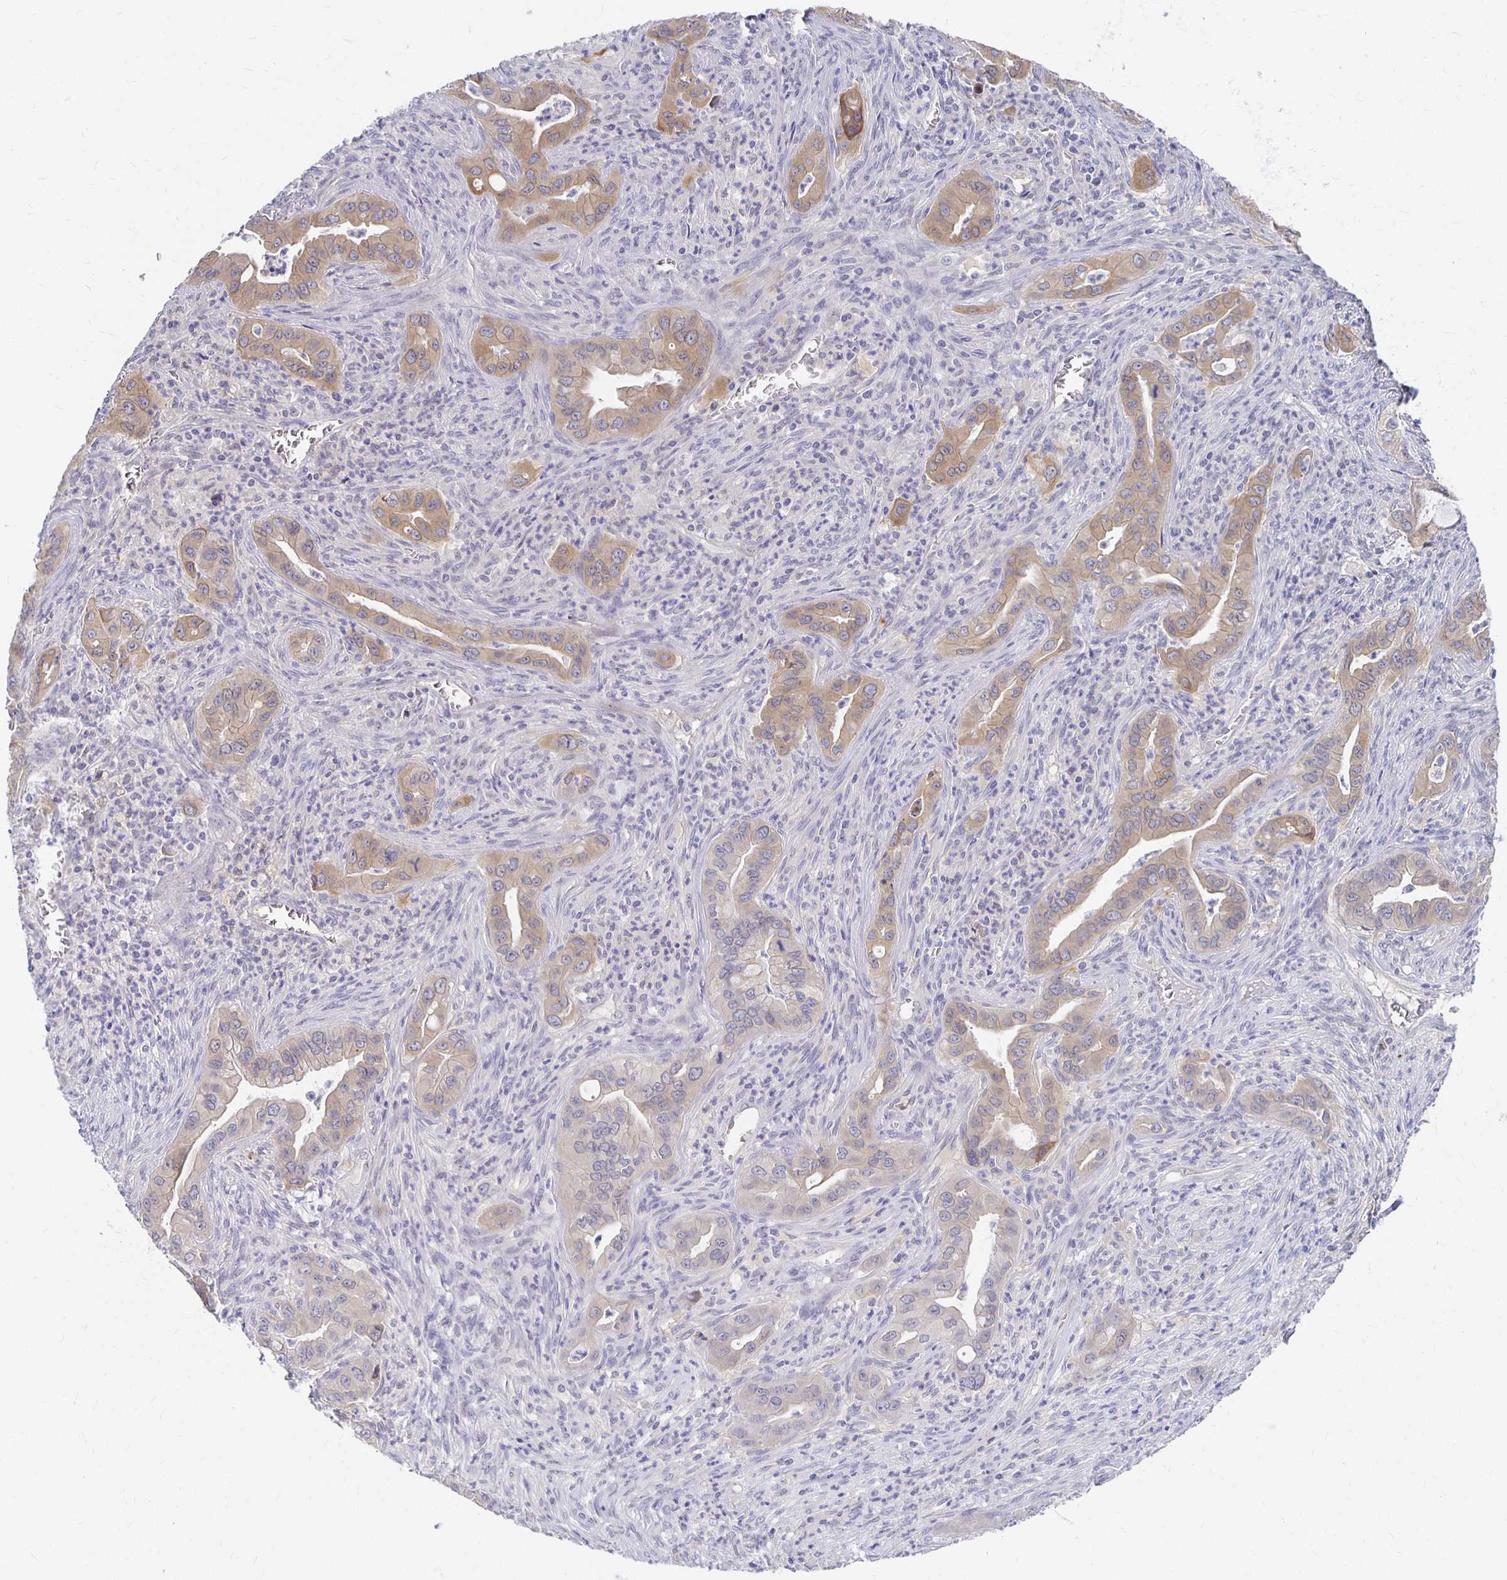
{"staining": {"intensity": "weak", "quantity": "25%-75%", "location": "cytoplasmic/membranous"}, "tissue": "lung cancer", "cell_type": "Tumor cells", "image_type": "cancer", "snomed": [{"axis": "morphology", "description": "Adenocarcinoma, NOS"}, {"axis": "topography", "description": "Lung"}], "caption": "Human lung cancer (adenocarcinoma) stained for a protein (brown) reveals weak cytoplasmic/membranous positive positivity in approximately 25%-75% of tumor cells.", "gene": "FKRP", "patient": {"sex": "male", "age": 65}}